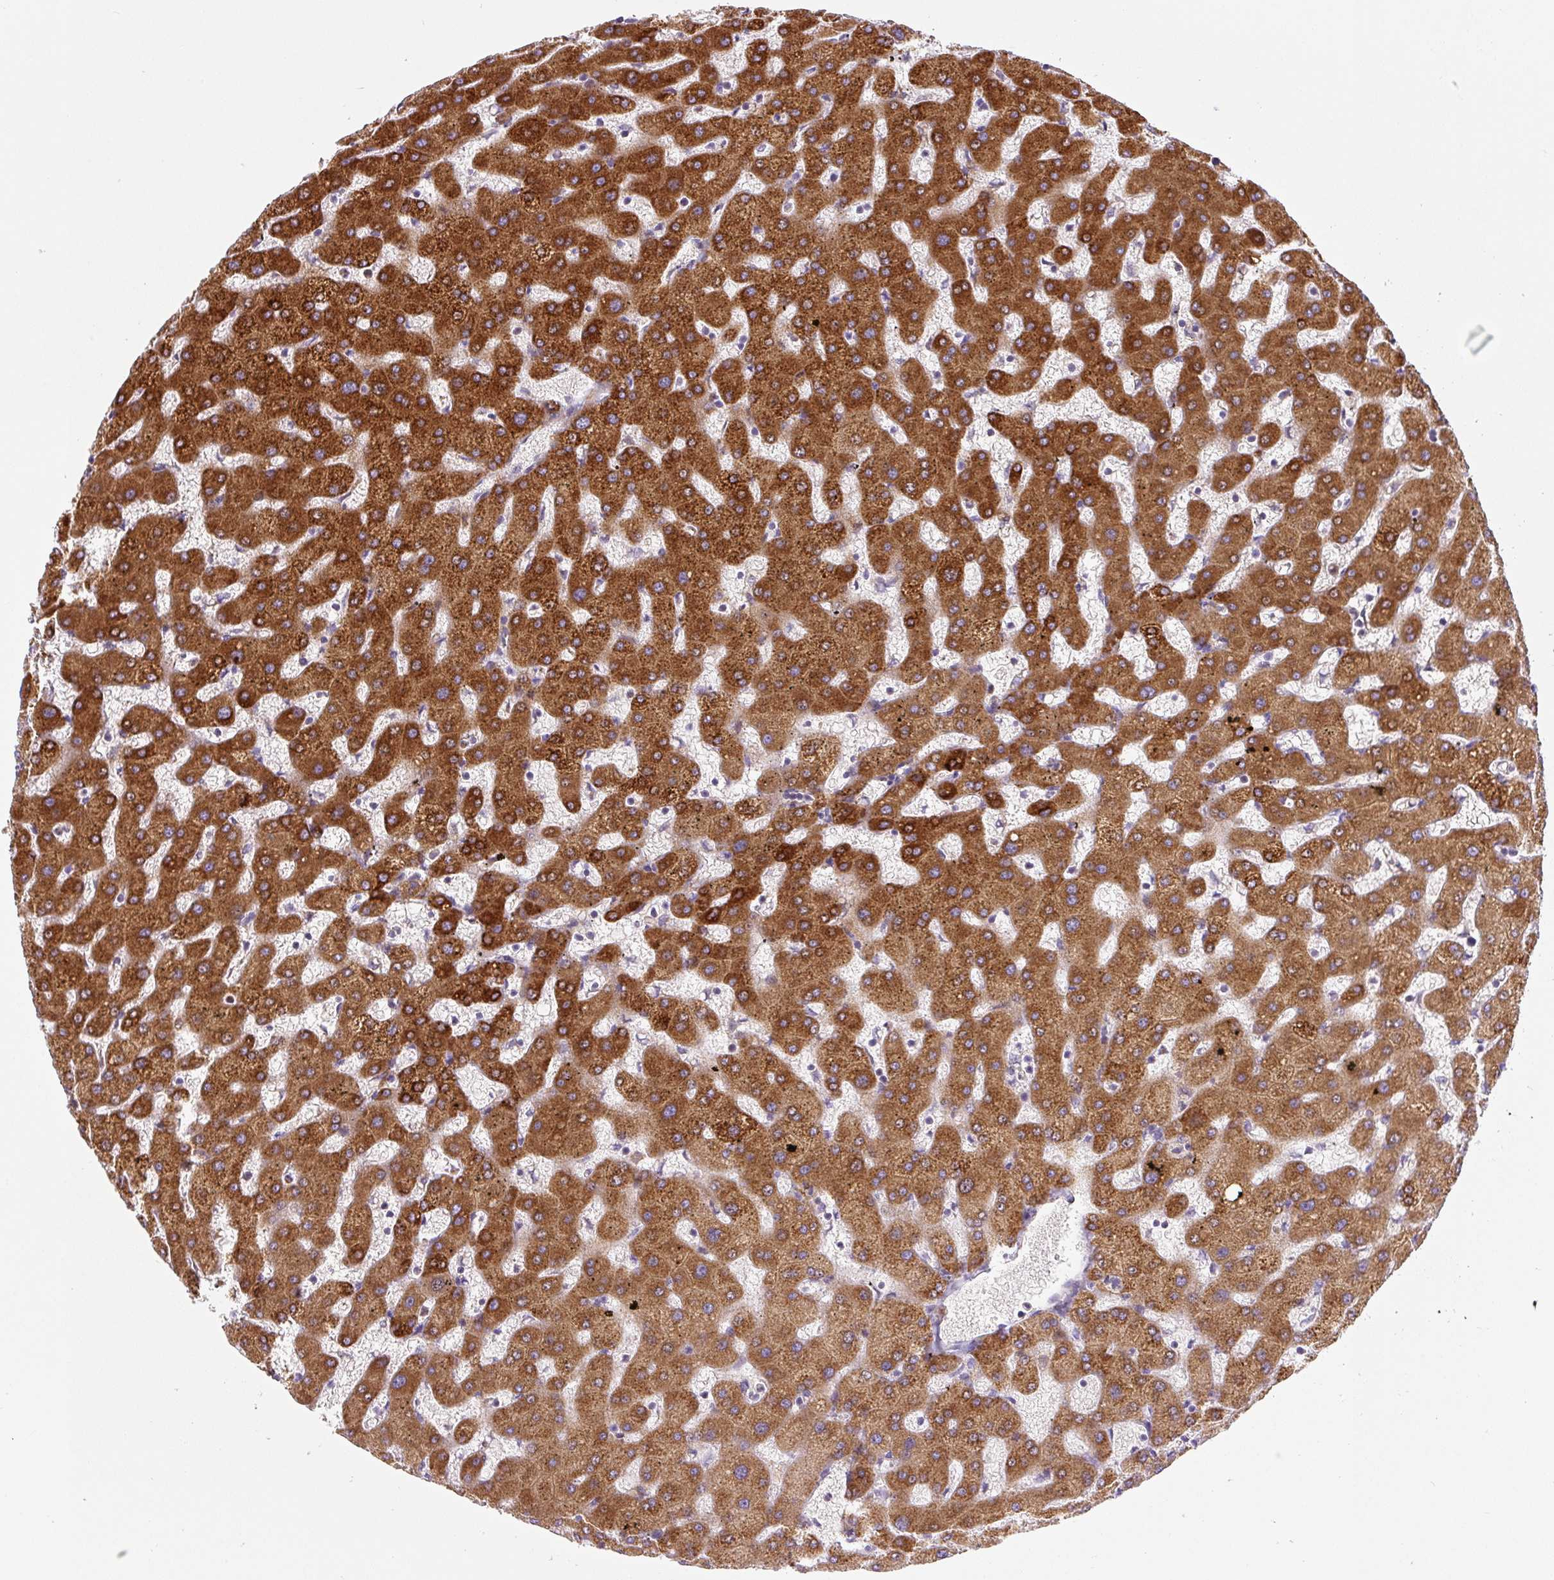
{"staining": {"intensity": "negative", "quantity": "none", "location": "none"}, "tissue": "liver", "cell_type": "Cholangiocytes", "image_type": "normal", "snomed": [{"axis": "morphology", "description": "Normal tissue, NOS"}, {"axis": "topography", "description": "Liver"}], "caption": "Cholangiocytes show no significant staining in unremarkable liver. (Stains: DAB (3,3'-diaminobenzidine) immunohistochemistry (IHC) with hematoxylin counter stain, Microscopy: brightfield microscopy at high magnification).", "gene": "DISP3", "patient": {"sex": "female", "age": 63}}